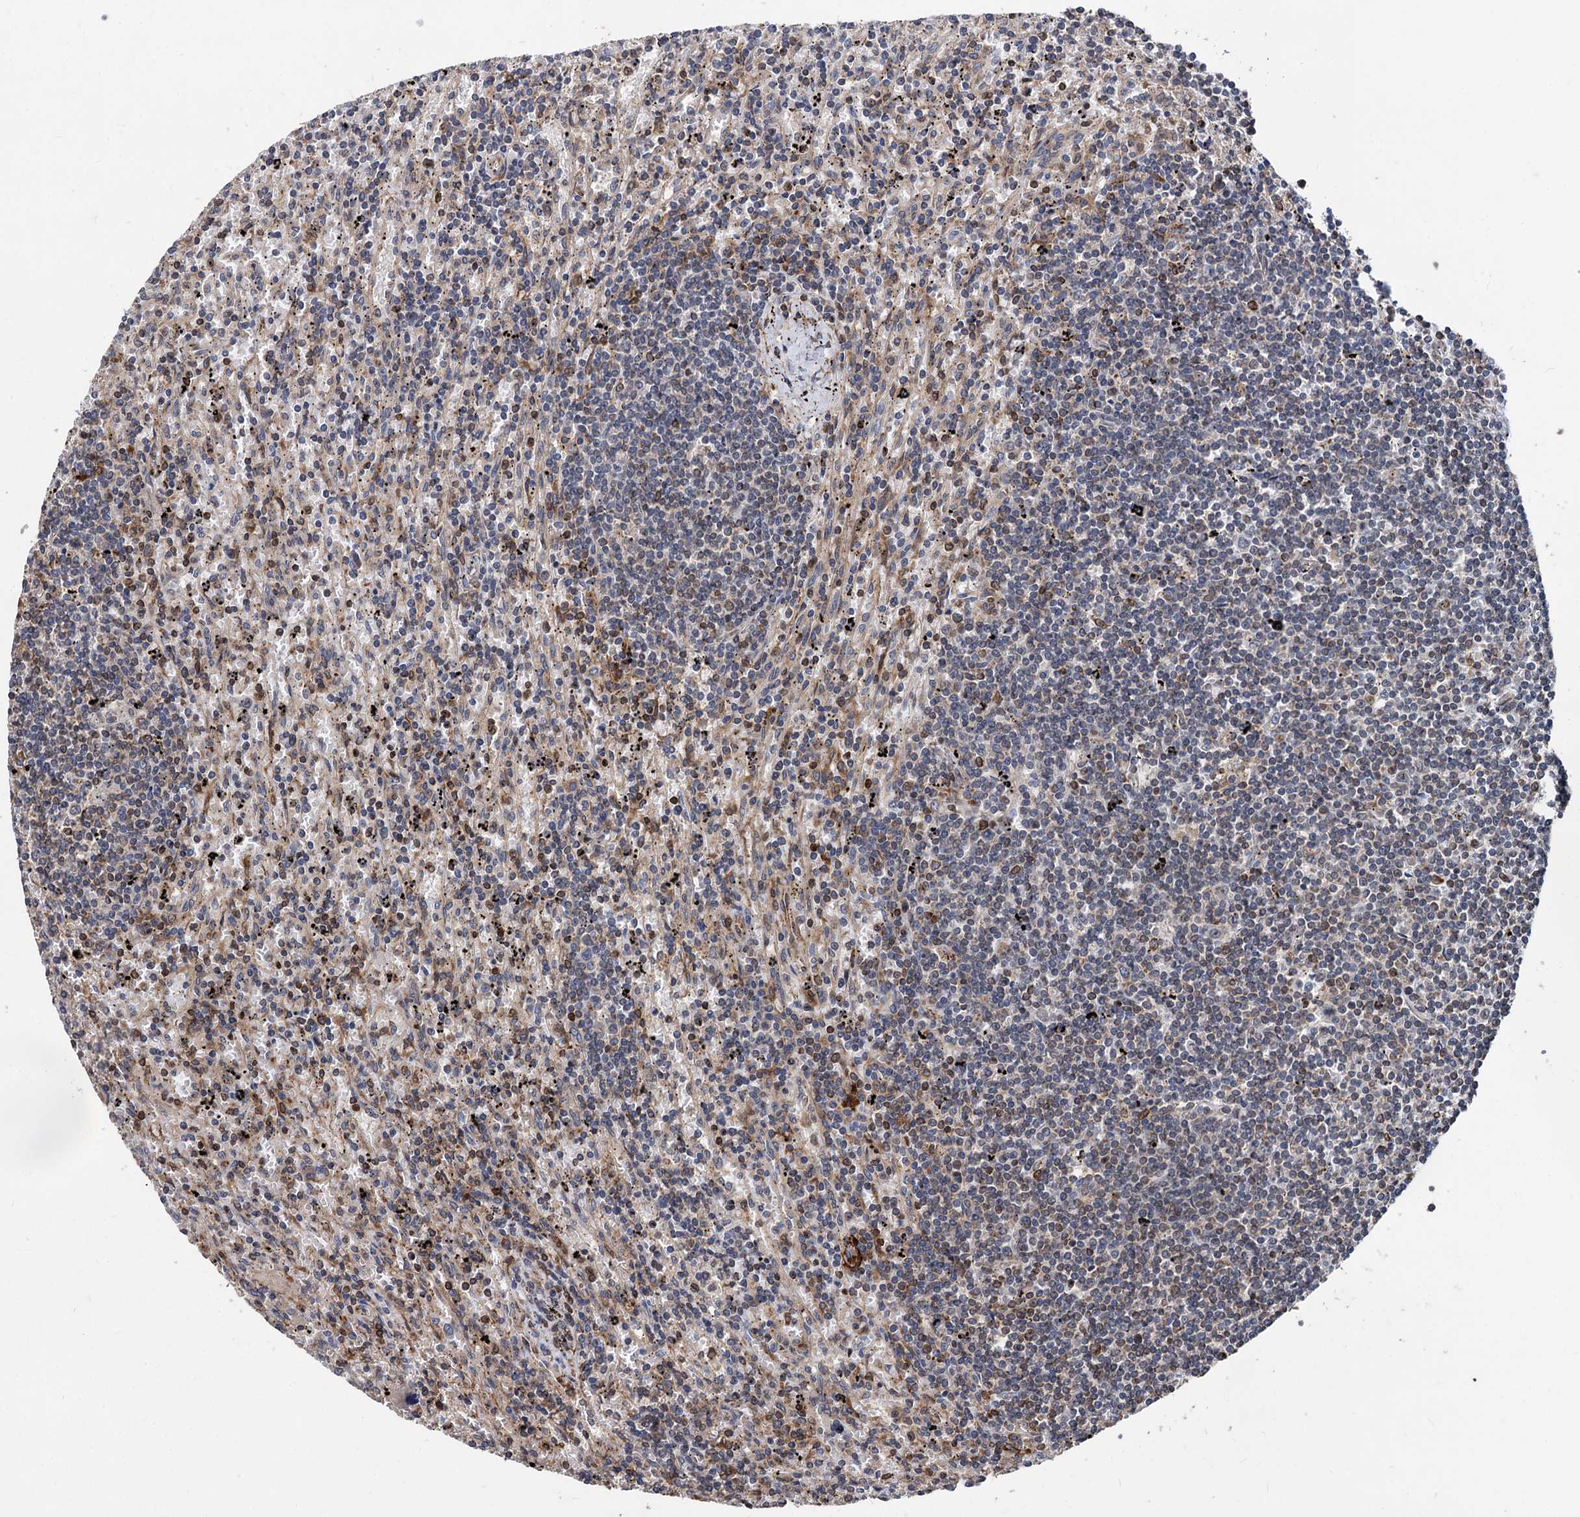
{"staining": {"intensity": "negative", "quantity": "none", "location": "none"}, "tissue": "lymphoma", "cell_type": "Tumor cells", "image_type": "cancer", "snomed": [{"axis": "morphology", "description": "Malignant lymphoma, non-Hodgkin's type, Low grade"}, {"axis": "topography", "description": "Spleen"}], "caption": "Protein analysis of low-grade malignant lymphoma, non-Hodgkin's type reveals no significant expression in tumor cells.", "gene": "STIM1", "patient": {"sex": "male", "age": 76}}